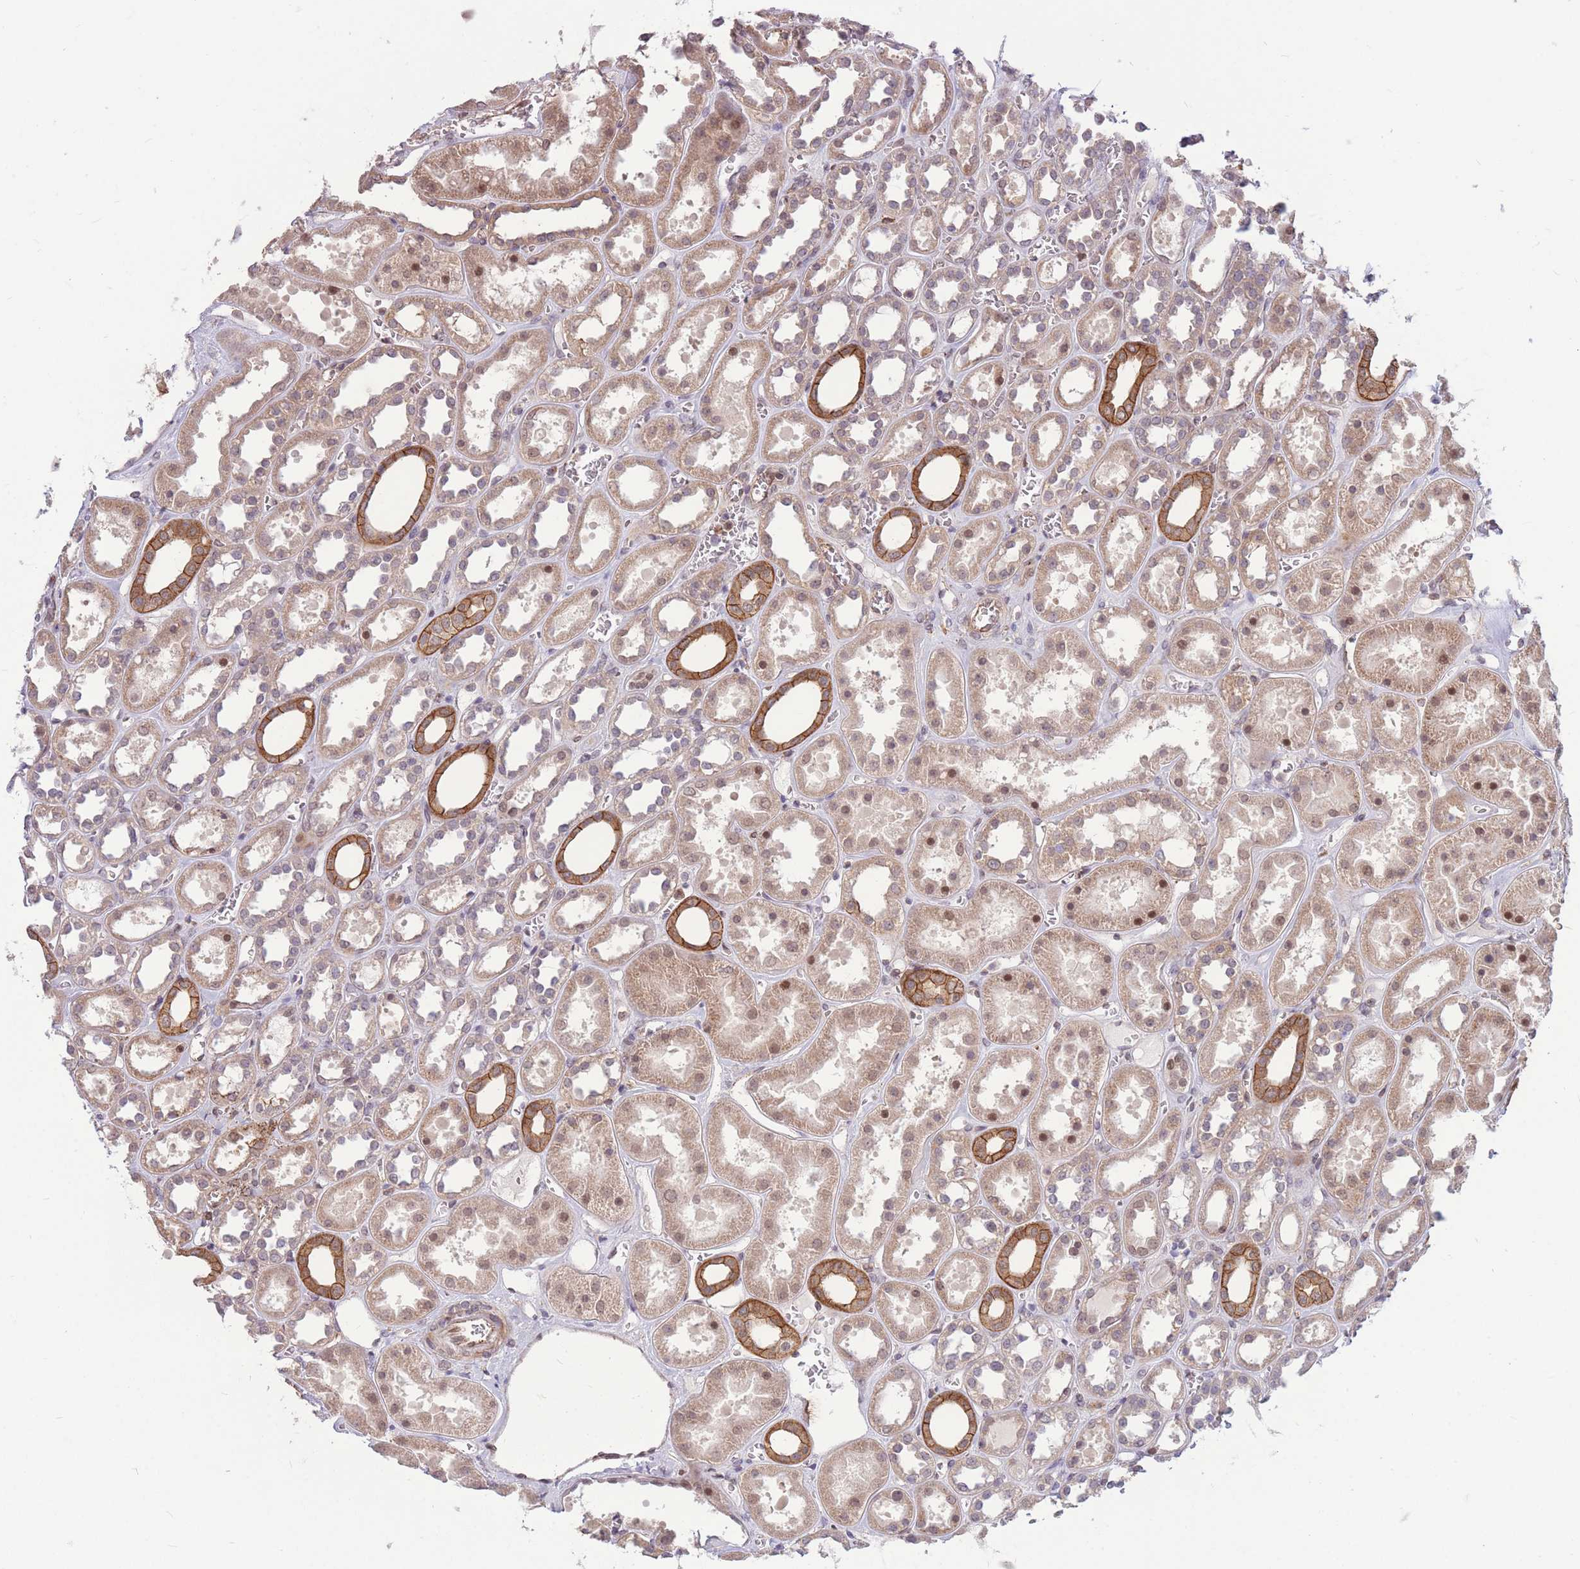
{"staining": {"intensity": "moderate", "quantity": "25%-75%", "location": "cytoplasmic/membranous"}, "tissue": "kidney", "cell_type": "Cells in glomeruli", "image_type": "normal", "snomed": [{"axis": "morphology", "description": "Normal tissue, NOS"}, {"axis": "topography", "description": "Kidney"}], "caption": "Kidney stained with a brown dye demonstrates moderate cytoplasmic/membranous positive staining in approximately 25%-75% of cells in glomeruli.", "gene": "TCF20", "patient": {"sex": "female", "age": 41}}